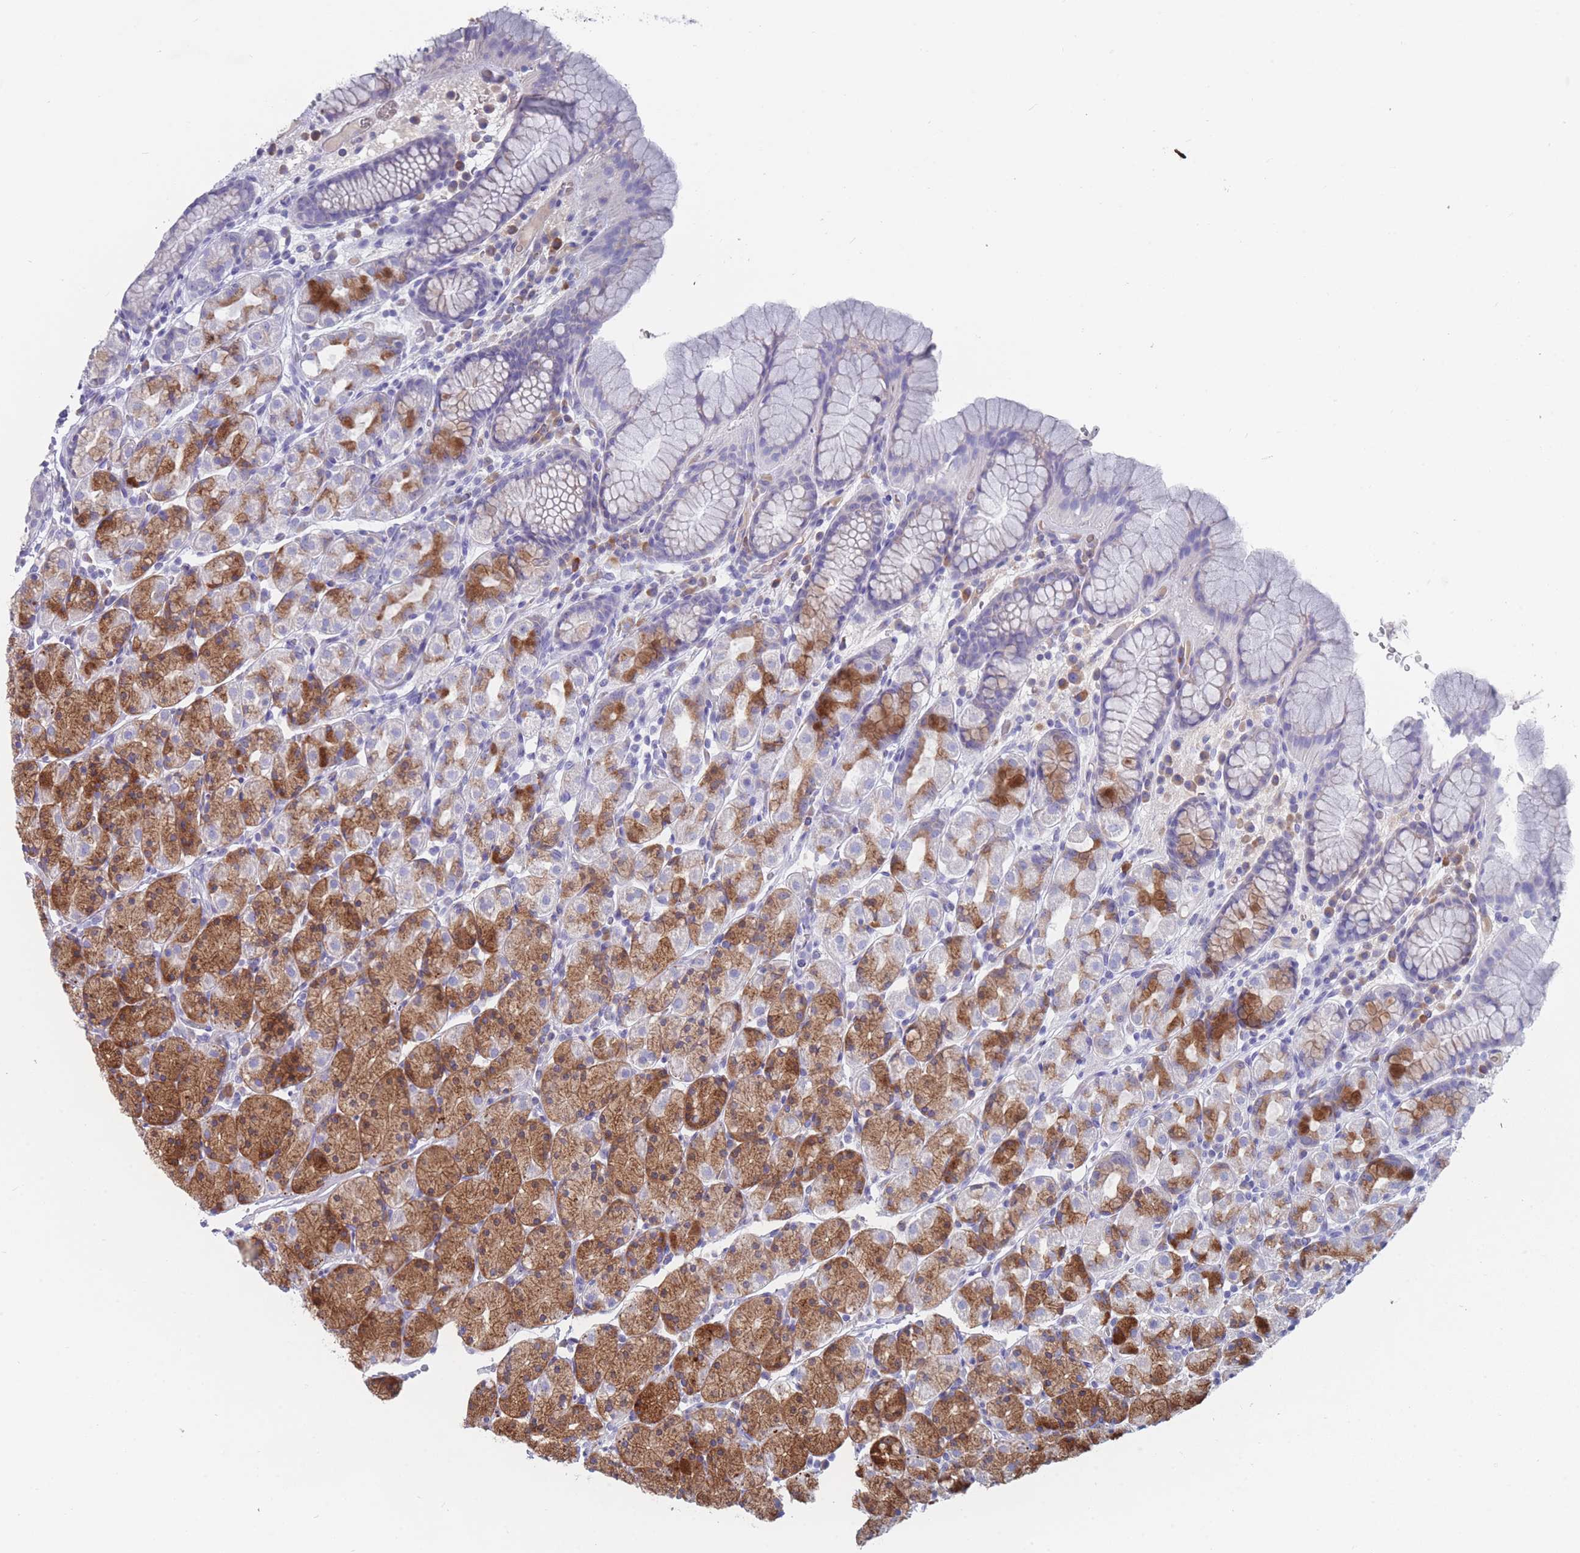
{"staining": {"intensity": "strong", "quantity": "25%-75%", "location": "cytoplasmic/membranous"}, "tissue": "stomach", "cell_type": "Glandular cells", "image_type": "normal", "snomed": [{"axis": "morphology", "description": "Normal tissue, NOS"}, {"axis": "topography", "description": "Stomach, upper"}, {"axis": "topography", "description": "Stomach"}], "caption": "DAB (3,3'-diaminobenzidine) immunohistochemical staining of normal stomach exhibits strong cytoplasmic/membranous protein staining in approximately 25%-75% of glandular cells.", "gene": "ST8SIA5", "patient": {"sex": "male", "age": 62}}